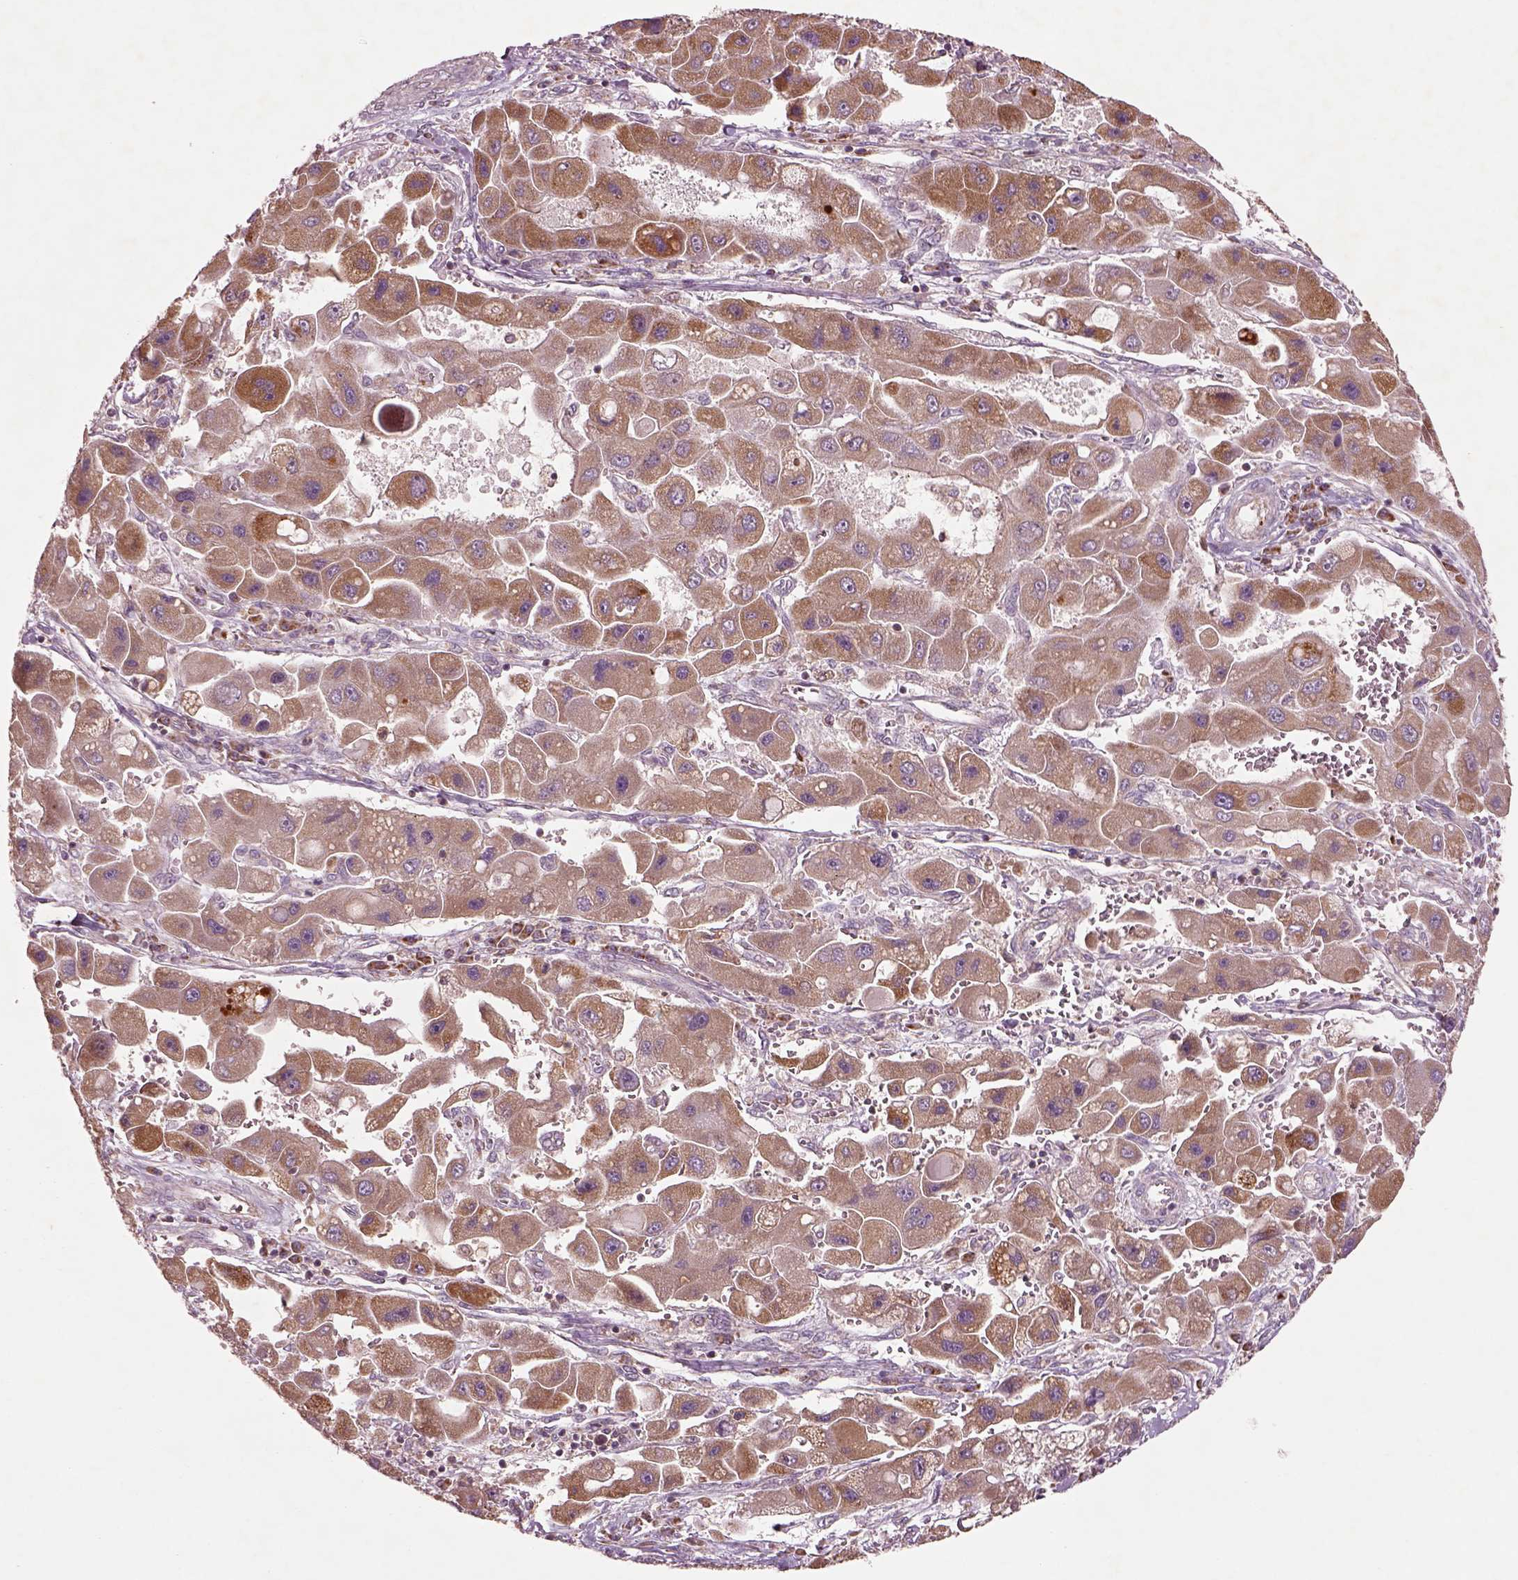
{"staining": {"intensity": "moderate", "quantity": ">75%", "location": "cytoplasmic/membranous"}, "tissue": "liver cancer", "cell_type": "Tumor cells", "image_type": "cancer", "snomed": [{"axis": "morphology", "description": "Carcinoma, Hepatocellular, NOS"}, {"axis": "topography", "description": "Liver"}], "caption": "Liver hepatocellular carcinoma was stained to show a protein in brown. There is medium levels of moderate cytoplasmic/membranous expression in about >75% of tumor cells.", "gene": "SLC25A5", "patient": {"sex": "male", "age": 24}}